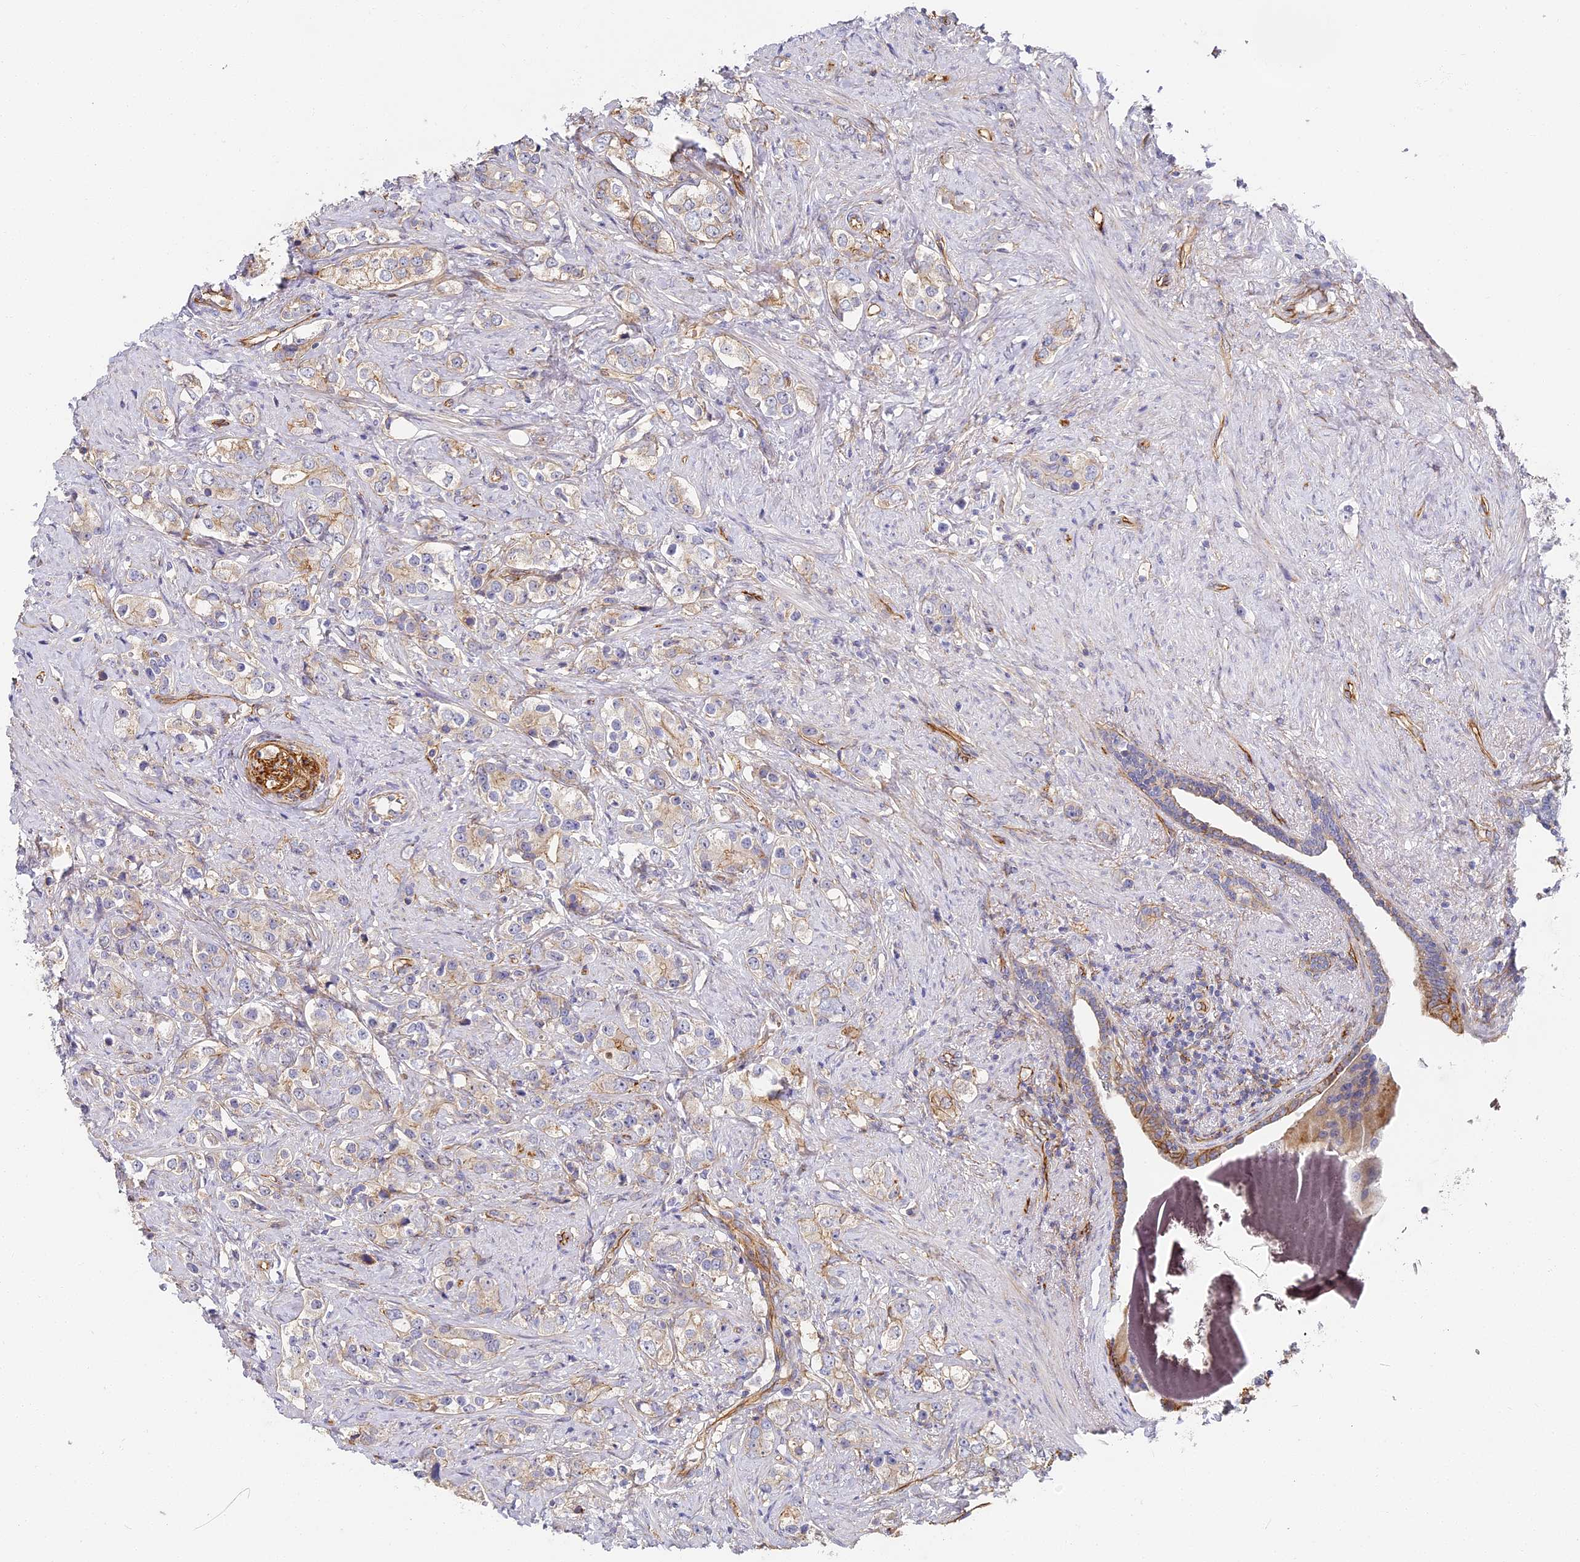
{"staining": {"intensity": "weak", "quantity": "<25%", "location": "cytoplasmic/membranous"}, "tissue": "prostate cancer", "cell_type": "Tumor cells", "image_type": "cancer", "snomed": [{"axis": "morphology", "description": "Adenocarcinoma, High grade"}, {"axis": "topography", "description": "Prostate"}], "caption": "Tumor cells are negative for brown protein staining in high-grade adenocarcinoma (prostate). The staining is performed using DAB brown chromogen with nuclei counter-stained in using hematoxylin.", "gene": "CCDC30", "patient": {"sex": "male", "age": 63}}